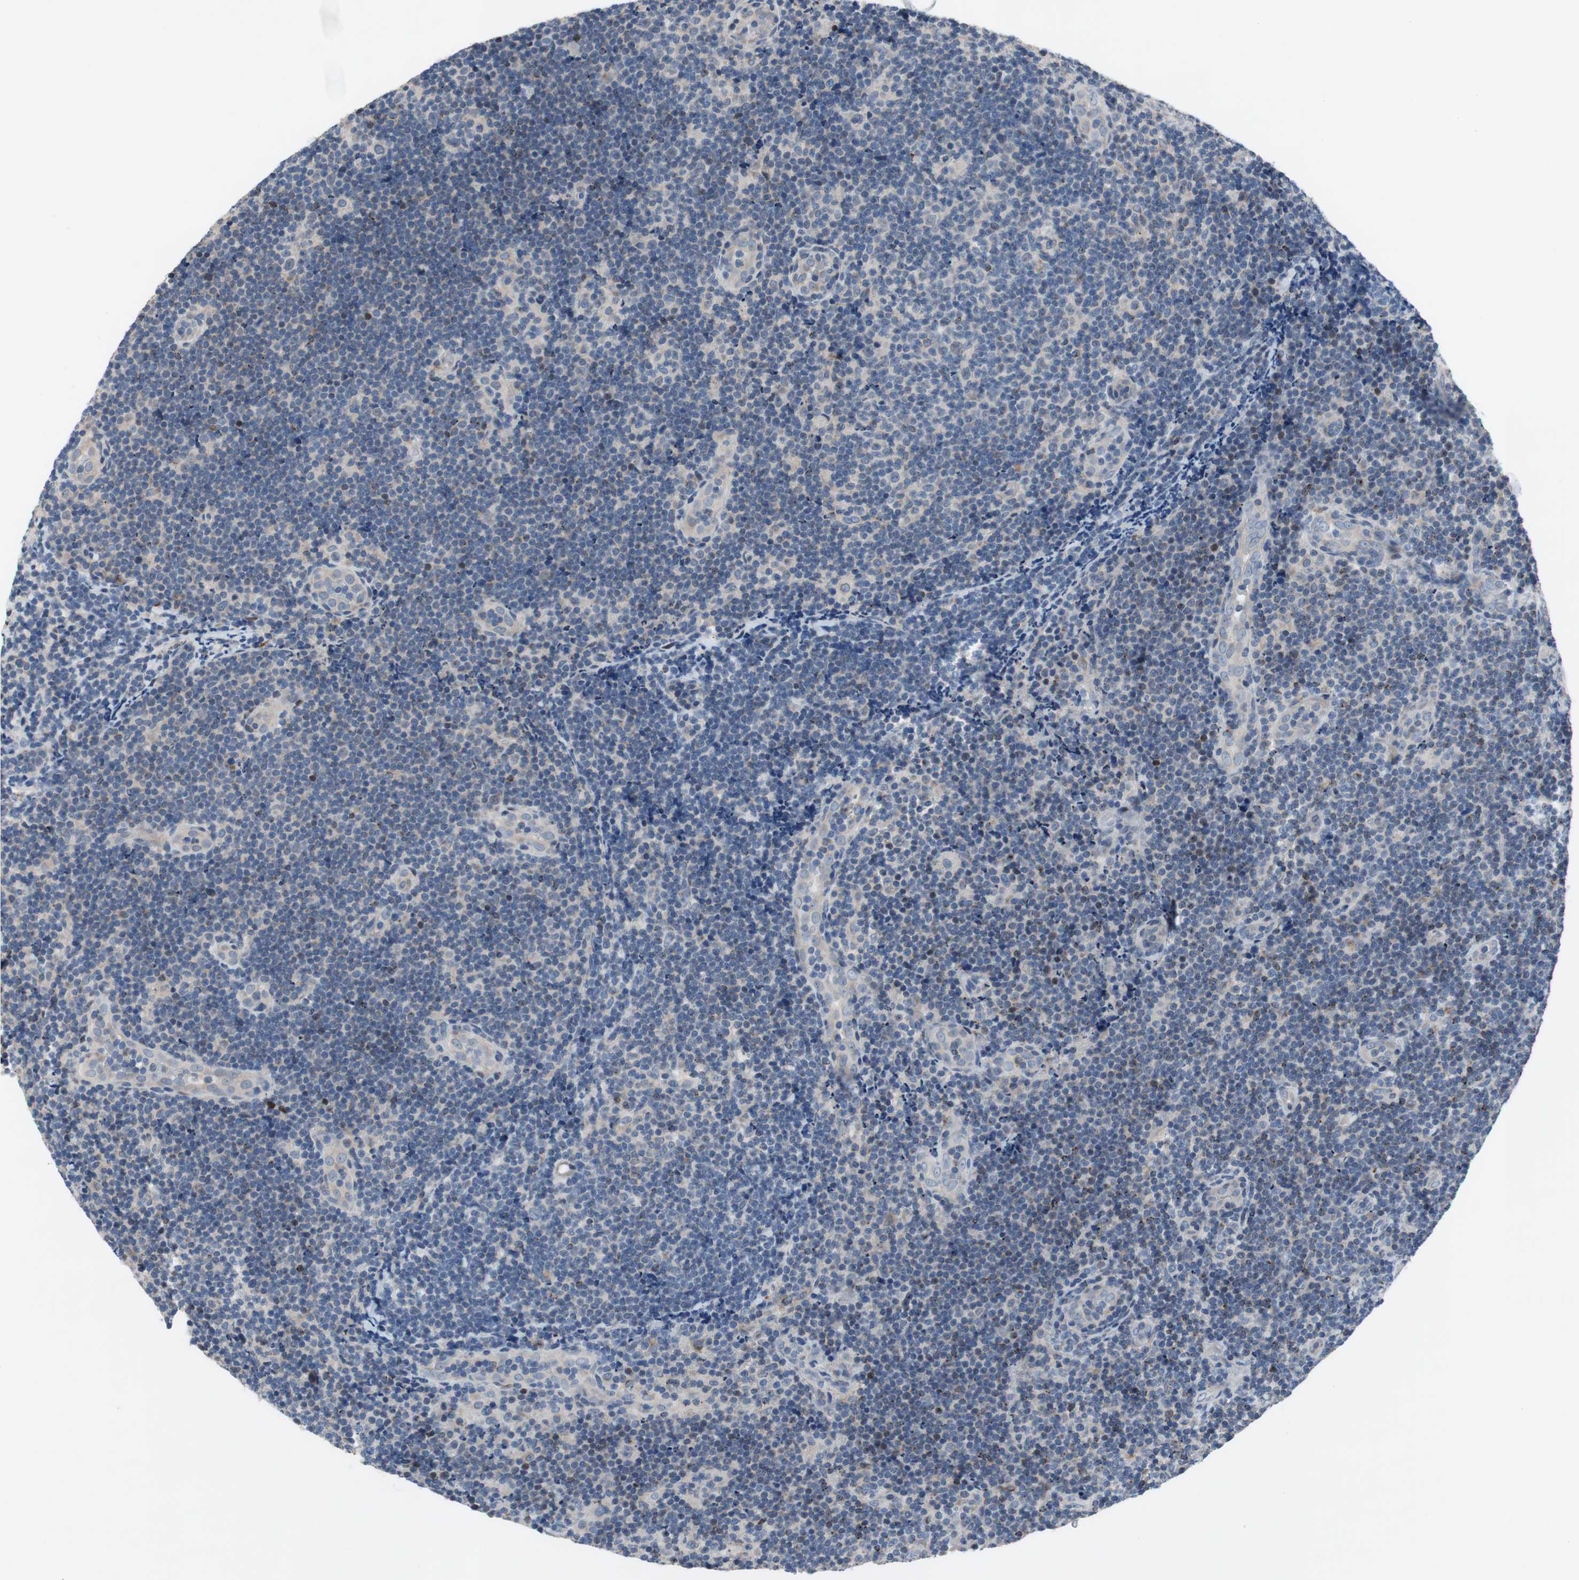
{"staining": {"intensity": "negative", "quantity": "none", "location": "none"}, "tissue": "lymphoma", "cell_type": "Tumor cells", "image_type": "cancer", "snomed": [{"axis": "morphology", "description": "Malignant lymphoma, non-Hodgkin's type, Low grade"}, {"axis": "topography", "description": "Lymph node"}], "caption": "Micrograph shows no significant protein positivity in tumor cells of low-grade malignant lymphoma, non-Hodgkin's type.", "gene": "MUTYH", "patient": {"sex": "male", "age": 83}}